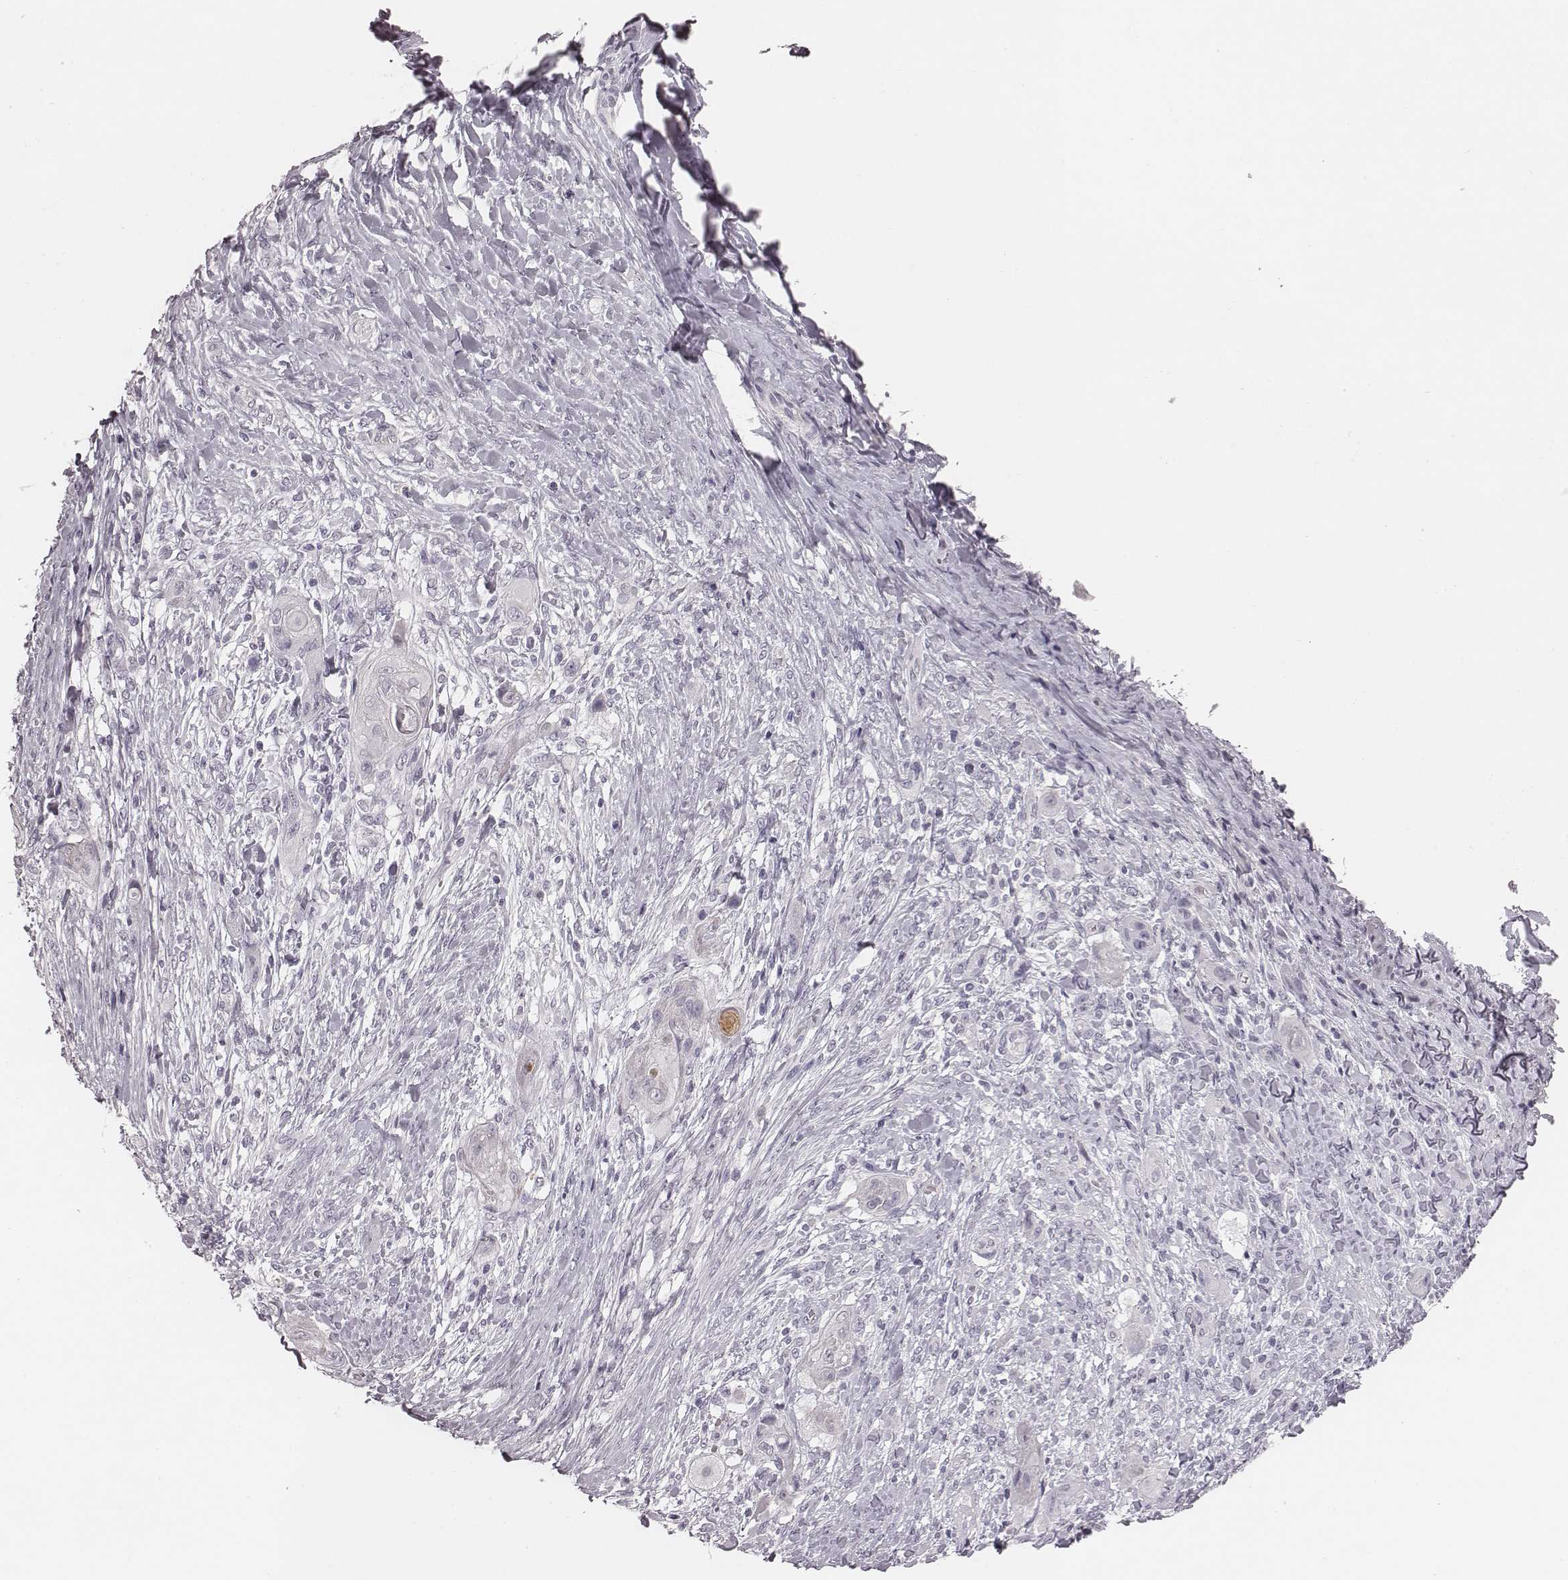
{"staining": {"intensity": "negative", "quantity": "none", "location": "none"}, "tissue": "skin cancer", "cell_type": "Tumor cells", "image_type": "cancer", "snomed": [{"axis": "morphology", "description": "Squamous cell carcinoma, NOS"}, {"axis": "topography", "description": "Skin"}], "caption": "IHC of skin cancer (squamous cell carcinoma) displays no staining in tumor cells.", "gene": "CSHL1", "patient": {"sex": "male", "age": 62}}